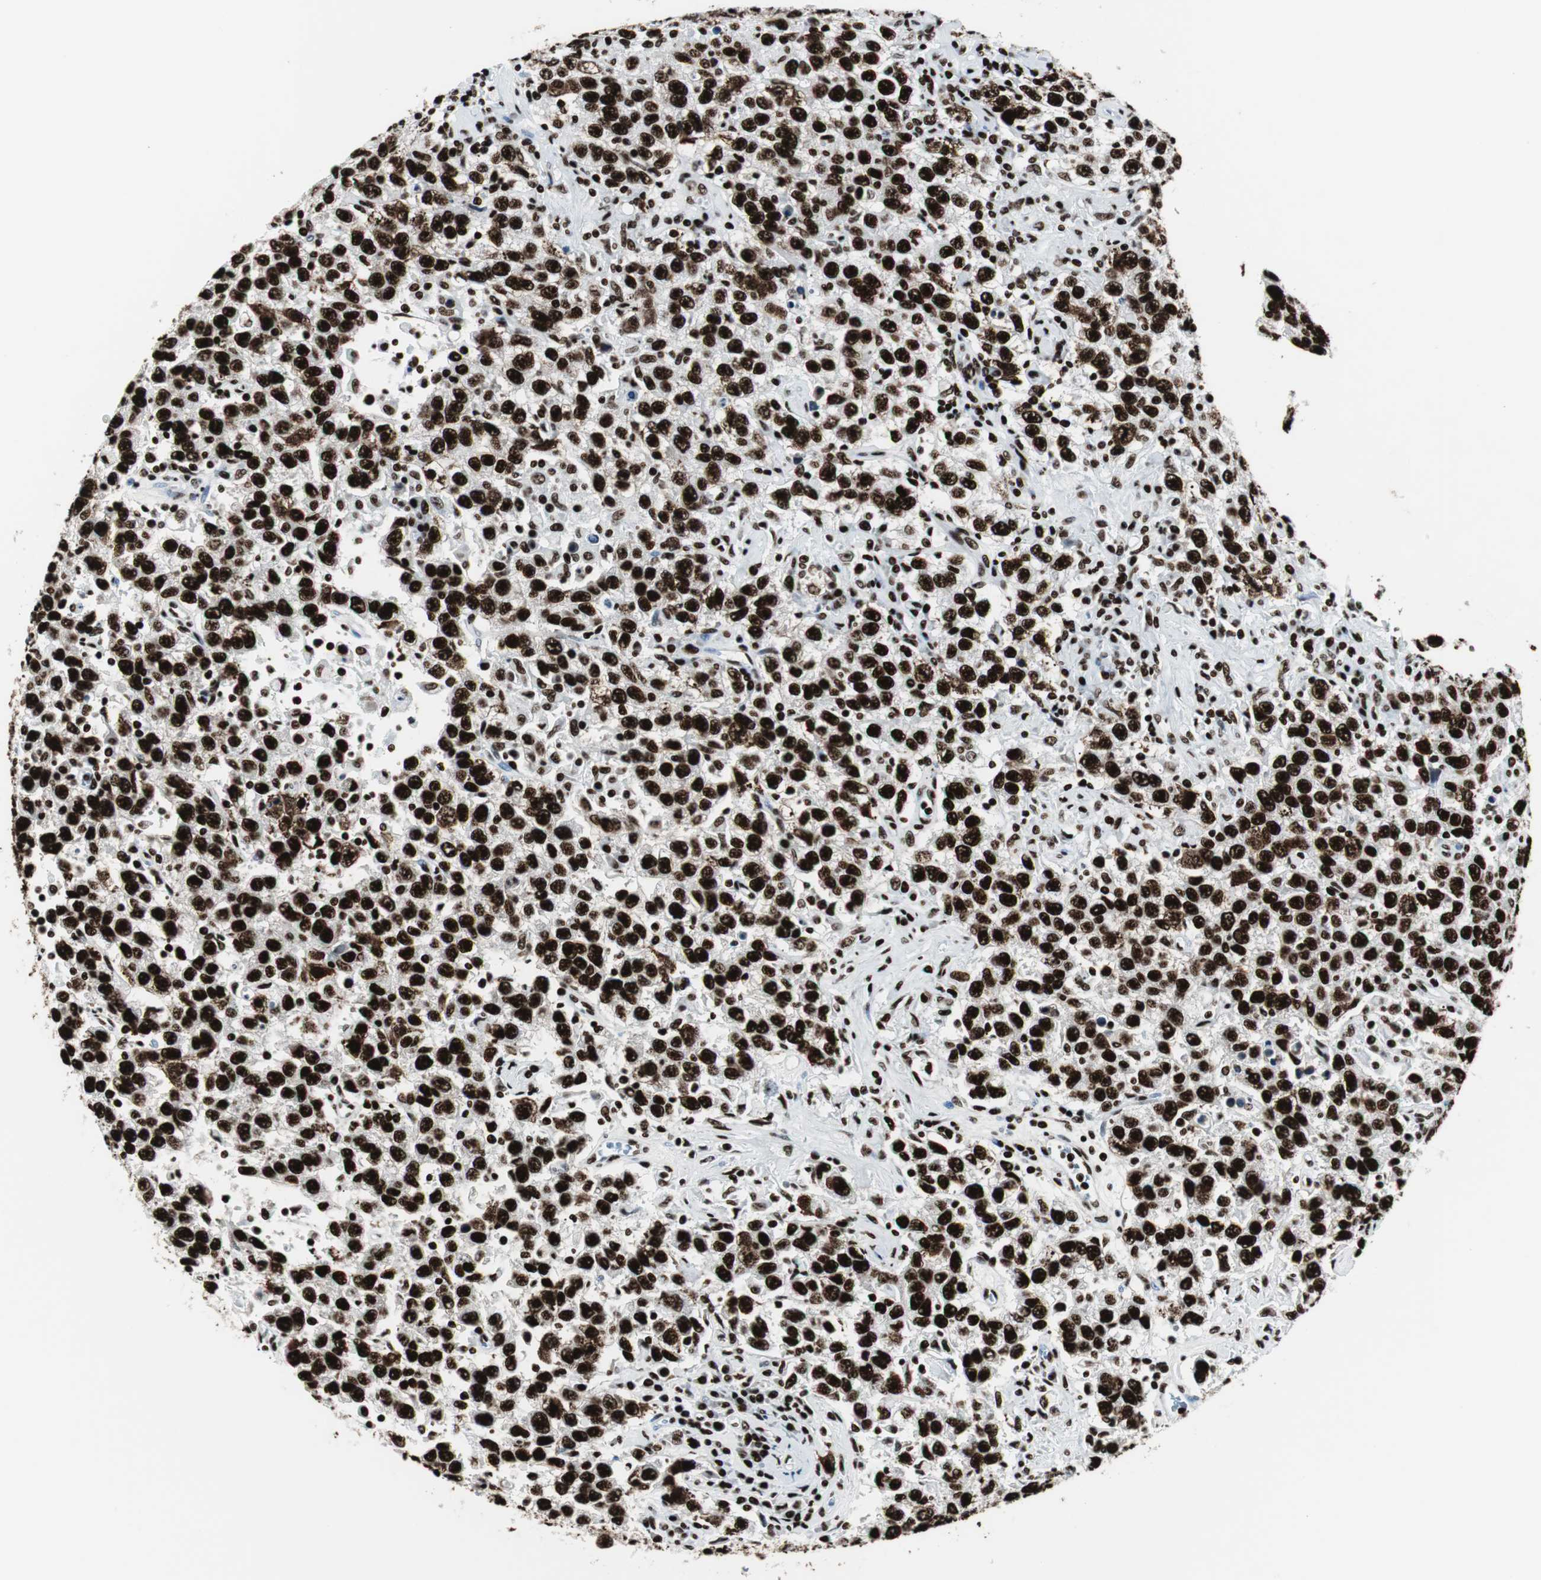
{"staining": {"intensity": "strong", "quantity": ">75%", "location": "nuclear"}, "tissue": "testis cancer", "cell_type": "Tumor cells", "image_type": "cancer", "snomed": [{"axis": "morphology", "description": "Seminoma, NOS"}, {"axis": "topography", "description": "Testis"}], "caption": "Brown immunohistochemical staining in testis cancer (seminoma) reveals strong nuclear positivity in about >75% of tumor cells. Immunohistochemistry (ihc) stains the protein in brown and the nuclei are stained blue.", "gene": "NCL", "patient": {"sex": "male", "age": 41}}